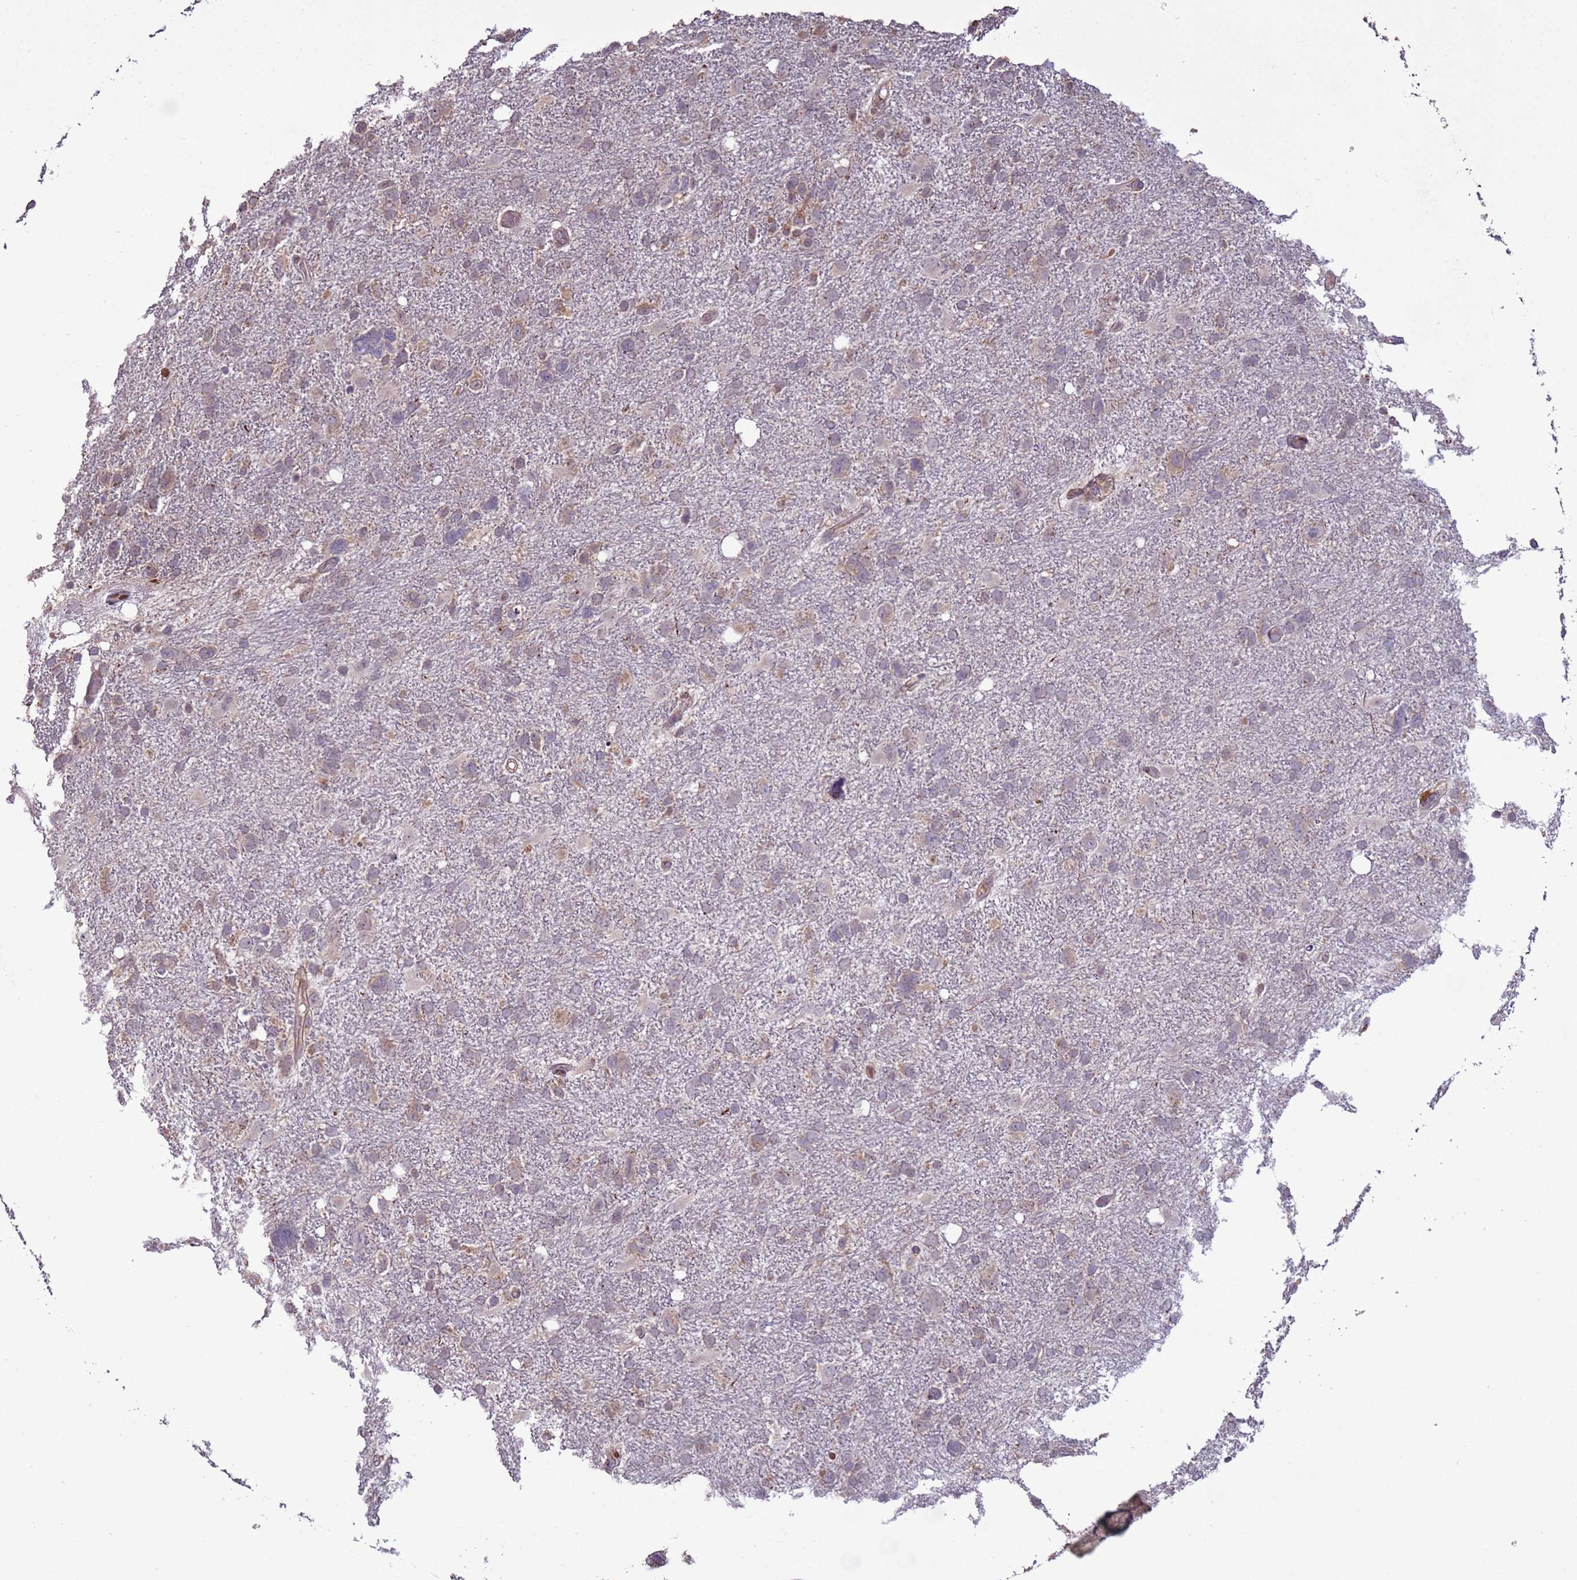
{"staining": {"intensity": "weak", "quantity": "<25%", "location": "cytoplasmic/membranous"}, "tissue": "glioma", "cell_type": "Tumor cells", "image_type": "cancer", "snomed": [{"axis": "morphology", "description": "Glioma, malignant, High grade"}, {"axis": "topography", "description": "Brain"}], "caption": "Tumor cells show no significant protein positivity in glioma.", "gene": "HGH1", "patient": {"sex": "male", "age": 61}}